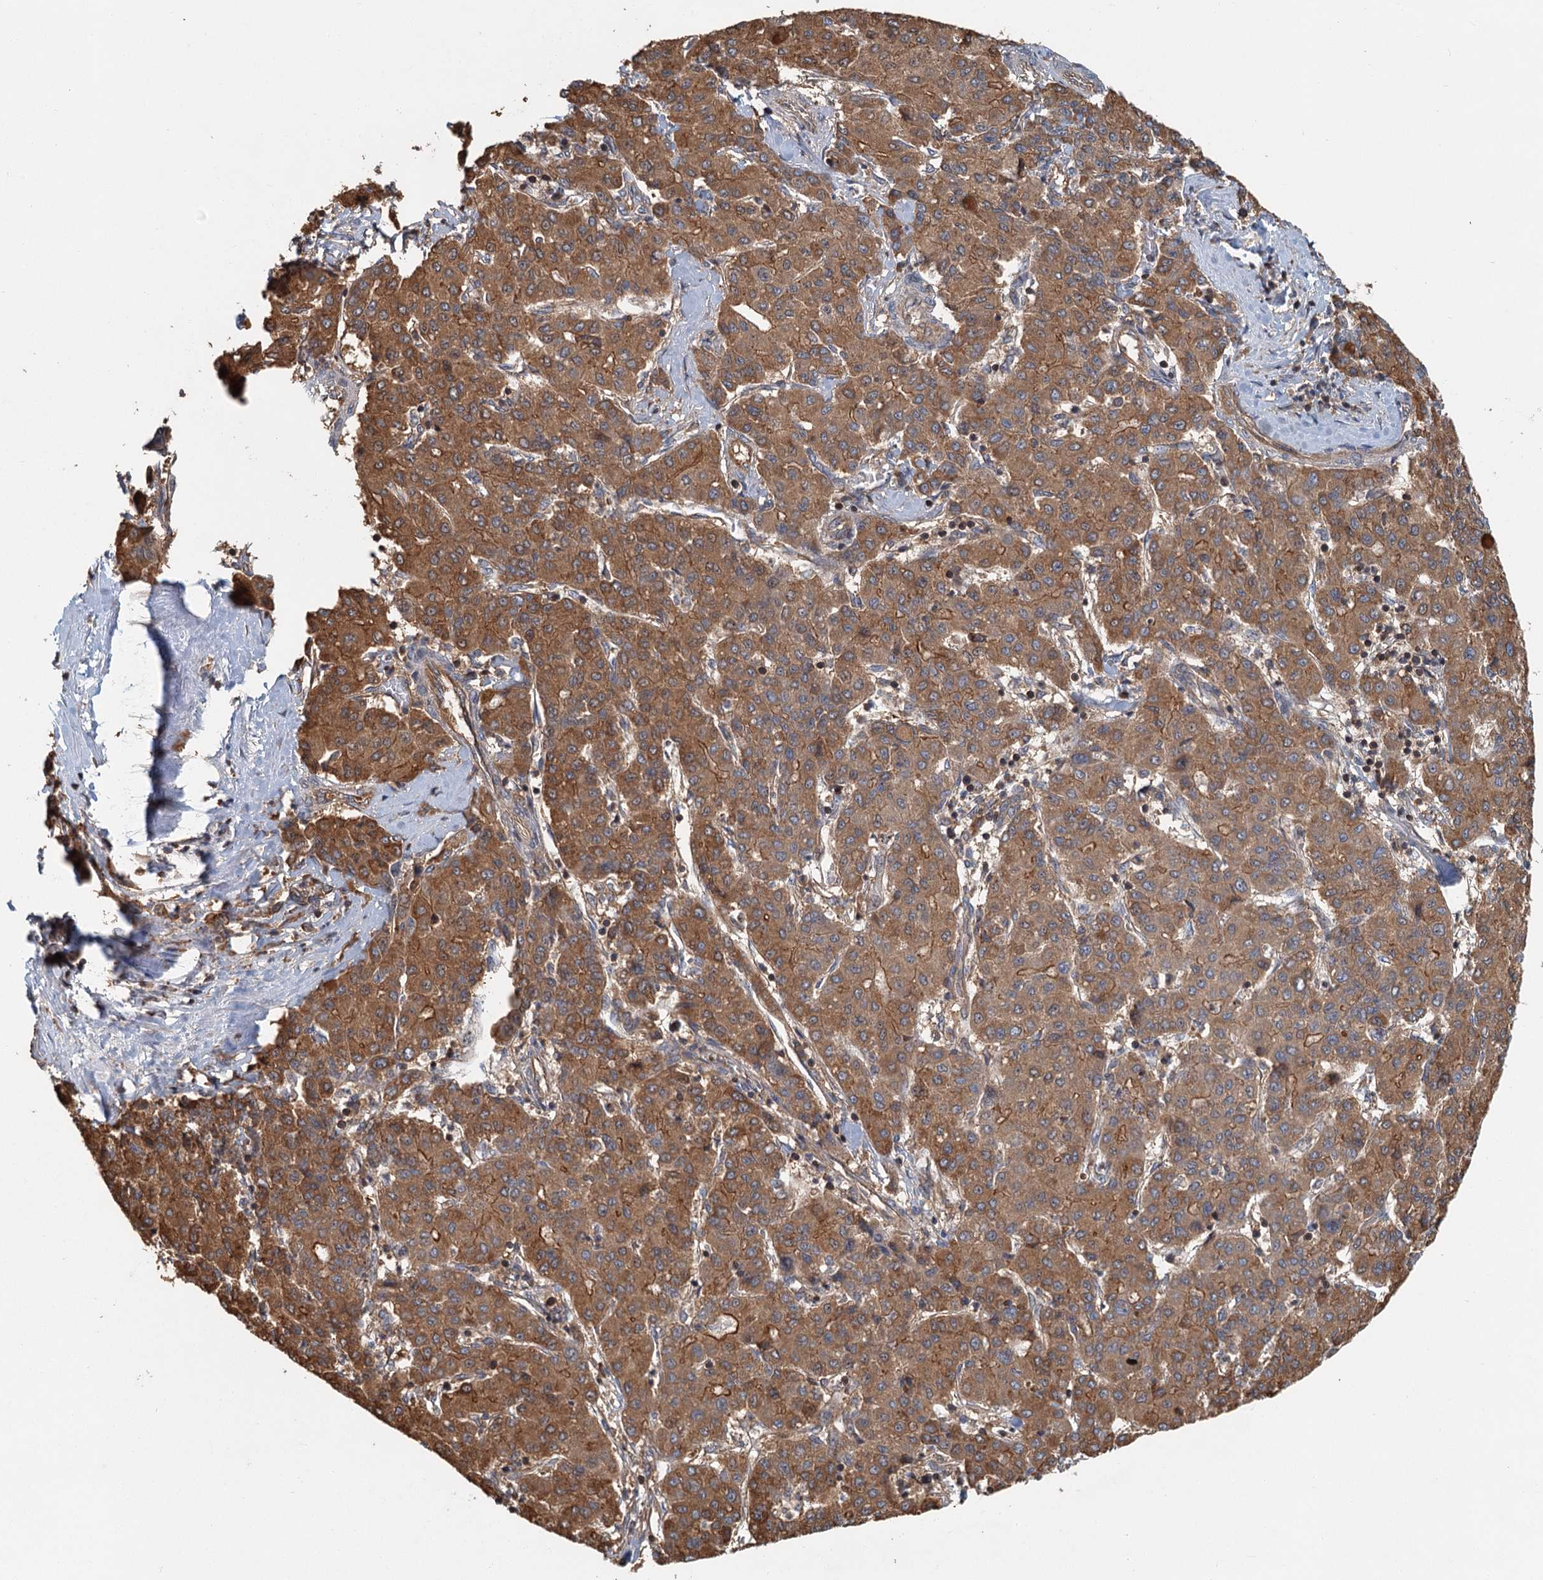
{"staining": {"intensity": "moderate", "quantity": ">75%", "location": "cytoplasmic/membranous"}, "tissue": "liver cancer", "cell_type": "Tumor cells", "image_type": "cancer", "snomed": [{"axis": "morphology", "description": "Carcinoma, Hepatocellular, NOS"}, {"axis": "topography", "description": "Liver"}], "caption": "About >75% of tumor cells in liver cancer (hepatocellular carcinoma) display moderate cytoplasmic/membranous protein expression as visualized by brown immunohistochemical staining.", "gene": "ZNF527", "patient": {"sex": "male", "age": 65}}